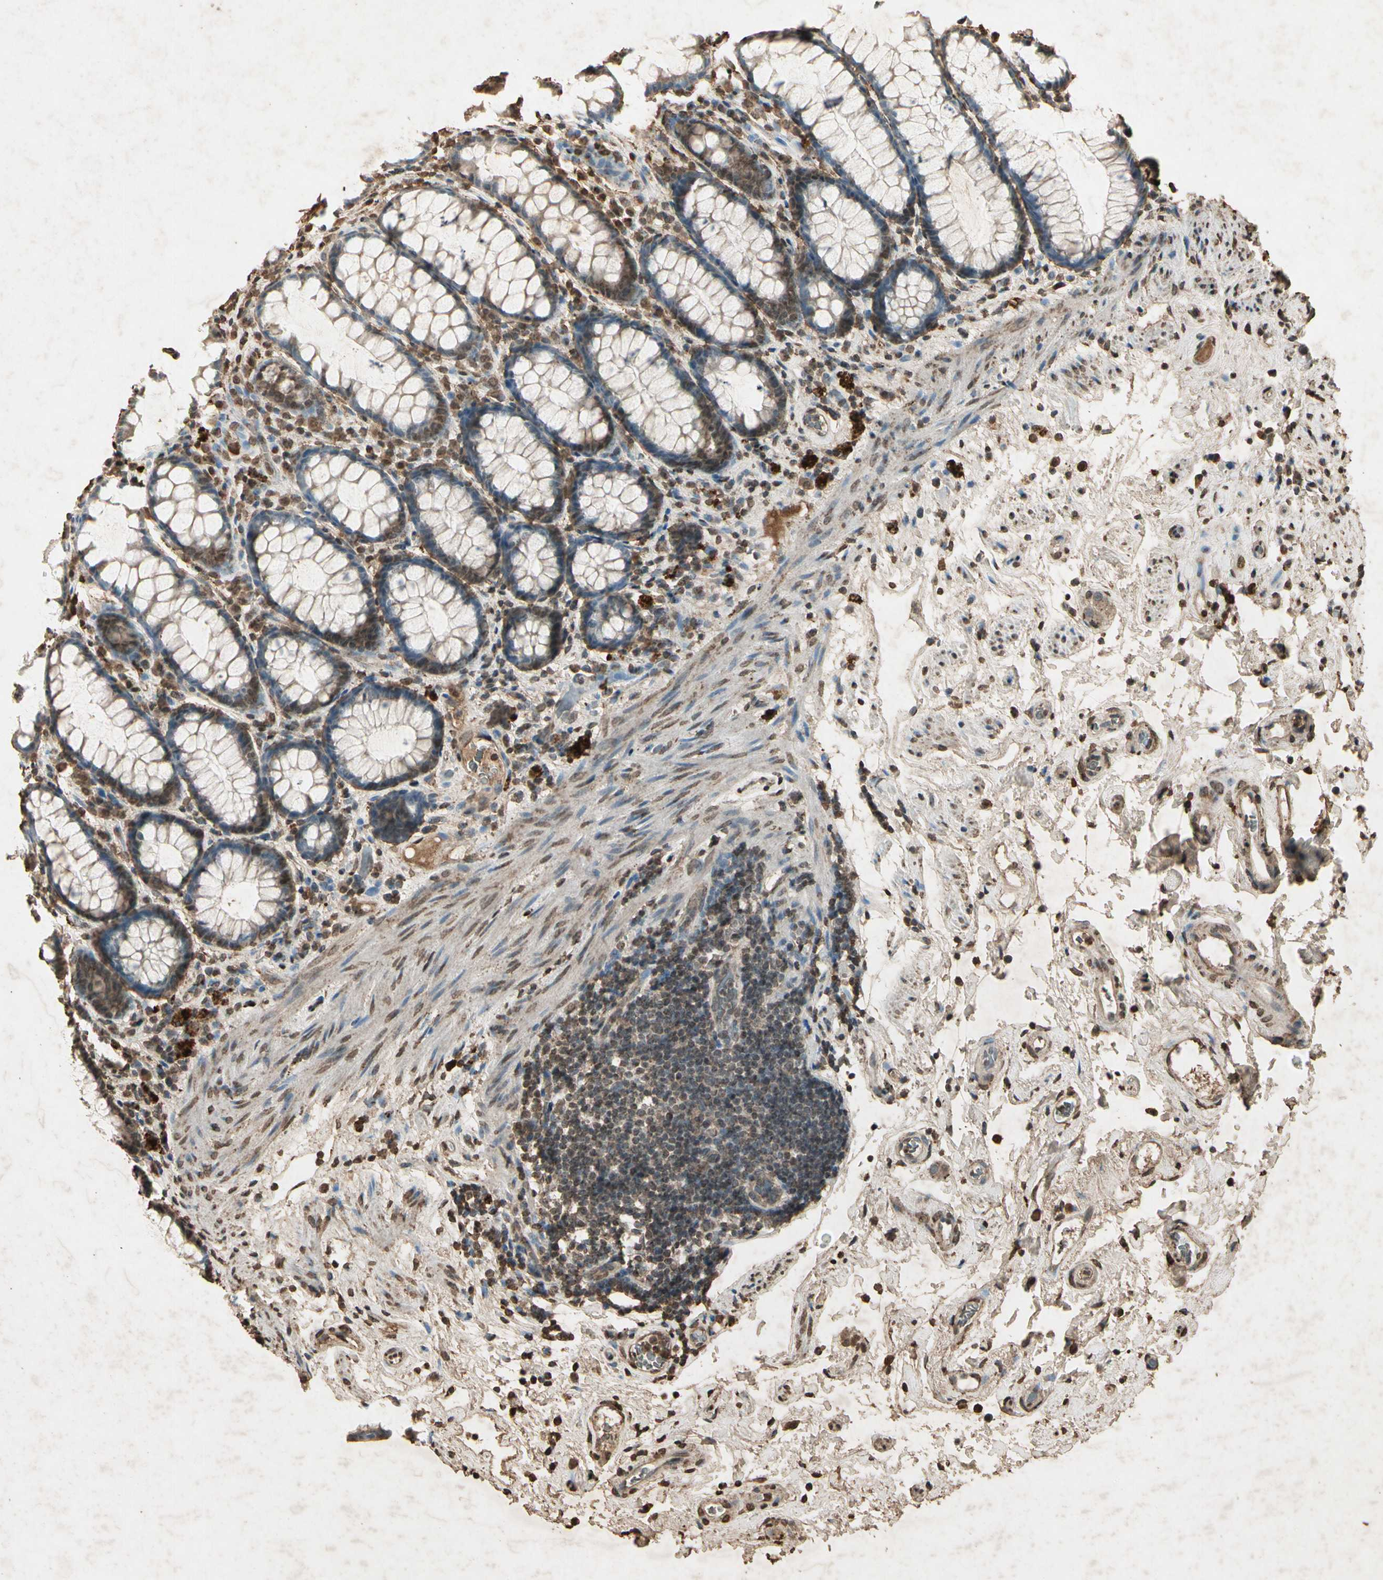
{"staining": {"intensity": "weak", "quantity": "25%-75%", "location": "cytoplasmic/membranous,nuclear"}, "tissue": "rectum", "cell_type": "Glandular cells", "image_type": "normal", "snomed": [{"axis": "morphology", "description": "Normal tissue, NOS"}, {"axis": "topography", "description": "Rectum"}], "caption": "Glandular cells reveal low levels of weak cytoplasmic/membranous,nuclear expression in approximately 25%-75% of cells in unremarkable human rectum.", "gene": "GC", "patient": {"sex": "male", "age": 92}}